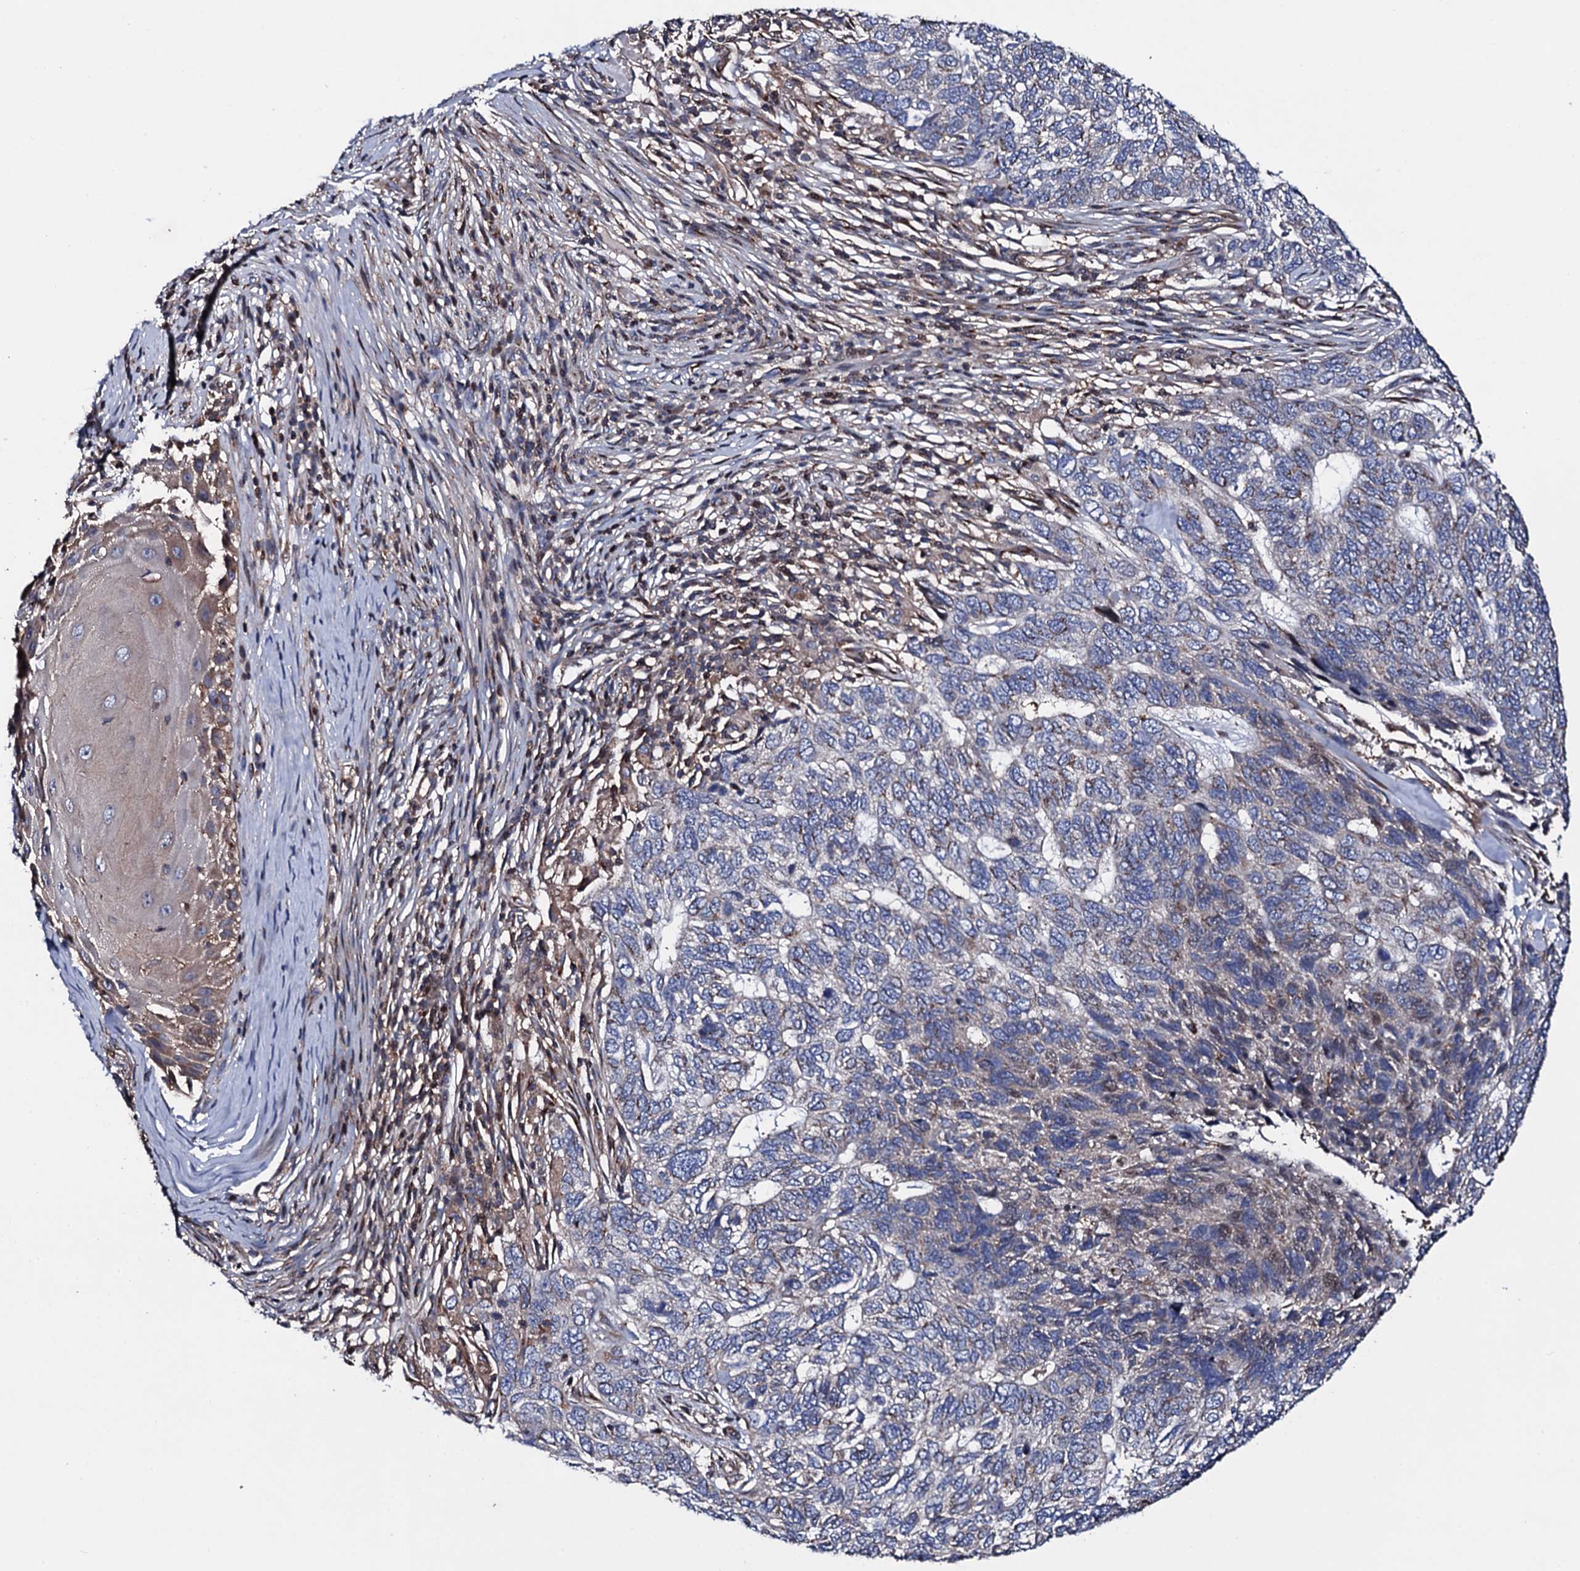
{"staining": {"intensity": "negative", "quantity": "none", "location": "none"}, "tissue": "skin cancer", "cell_type": "Tumor cells", "image_type": "cancer", "snomed": [{"axis": "morphology", "description": "Basal cell carcinoma"}, {"axis": "topography", "description": "Skin"}], "caption": "Tumor cells are negative for brown protein staining in basal cell carcinoma (skin). (Stains: DAB (3,3'-diaminobenzidine) immunohistochemistry with hematoxylin counter stain, Microscopy: brightfield microscopy at high magnification).", "gene": "PLET1", "patient": {"sex": "female", "age": 65}}